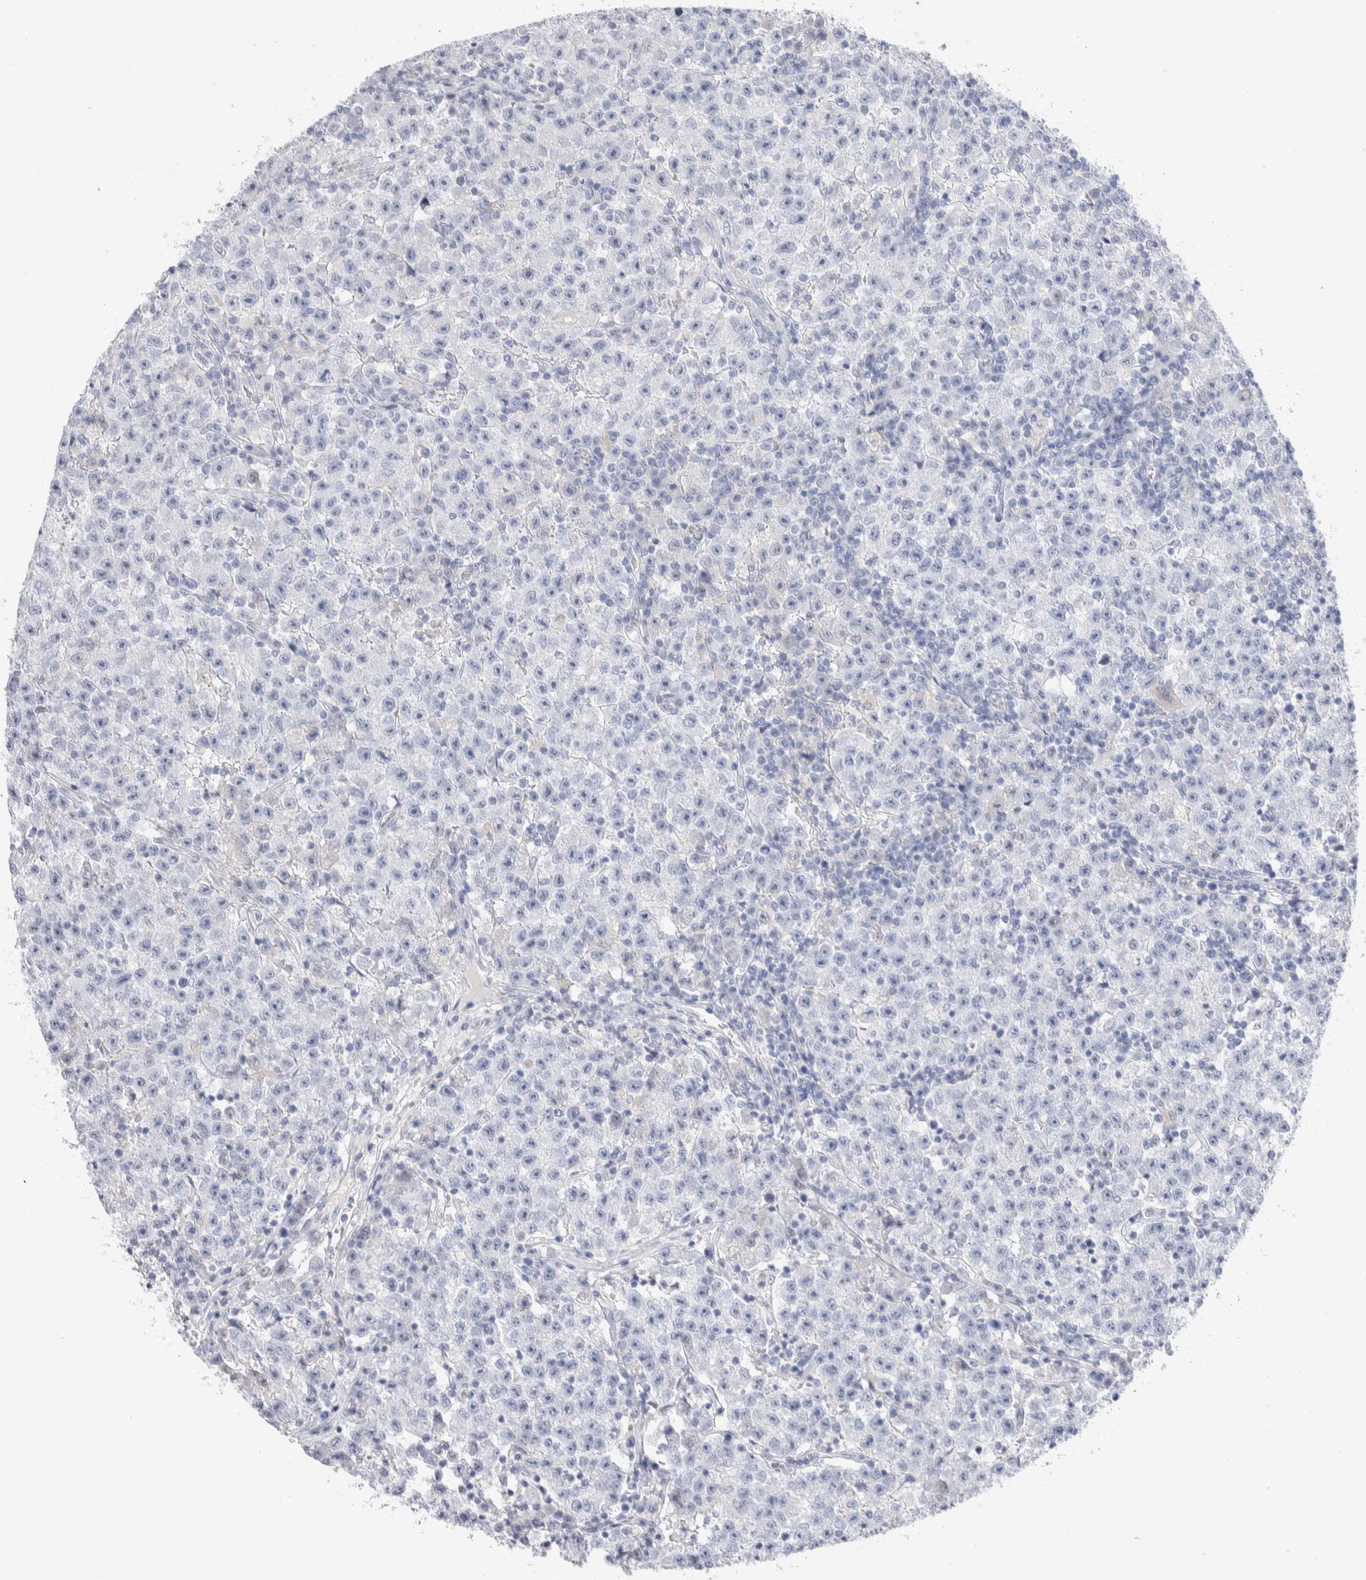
{"staining": {"intensity": "negative", "quantity": "none", "location": "none"}, "tissue": "testis cancer", "cell_type": "Tumor cells", "image_type": "cancer", "snomed": [{"axis": "morphology", "description": "Seminoma, NOS"}, {"axis": "topography", "description": "Testis"}], "caption": "Immunohistochemical staining of testis seminoma reveals no significant expression in tumor cells. (Immunohistochemistry (ihc), brightfield microscopy, high magnification).", "gene": "GDA", "patient": {"sex": "male", "age": 22}}